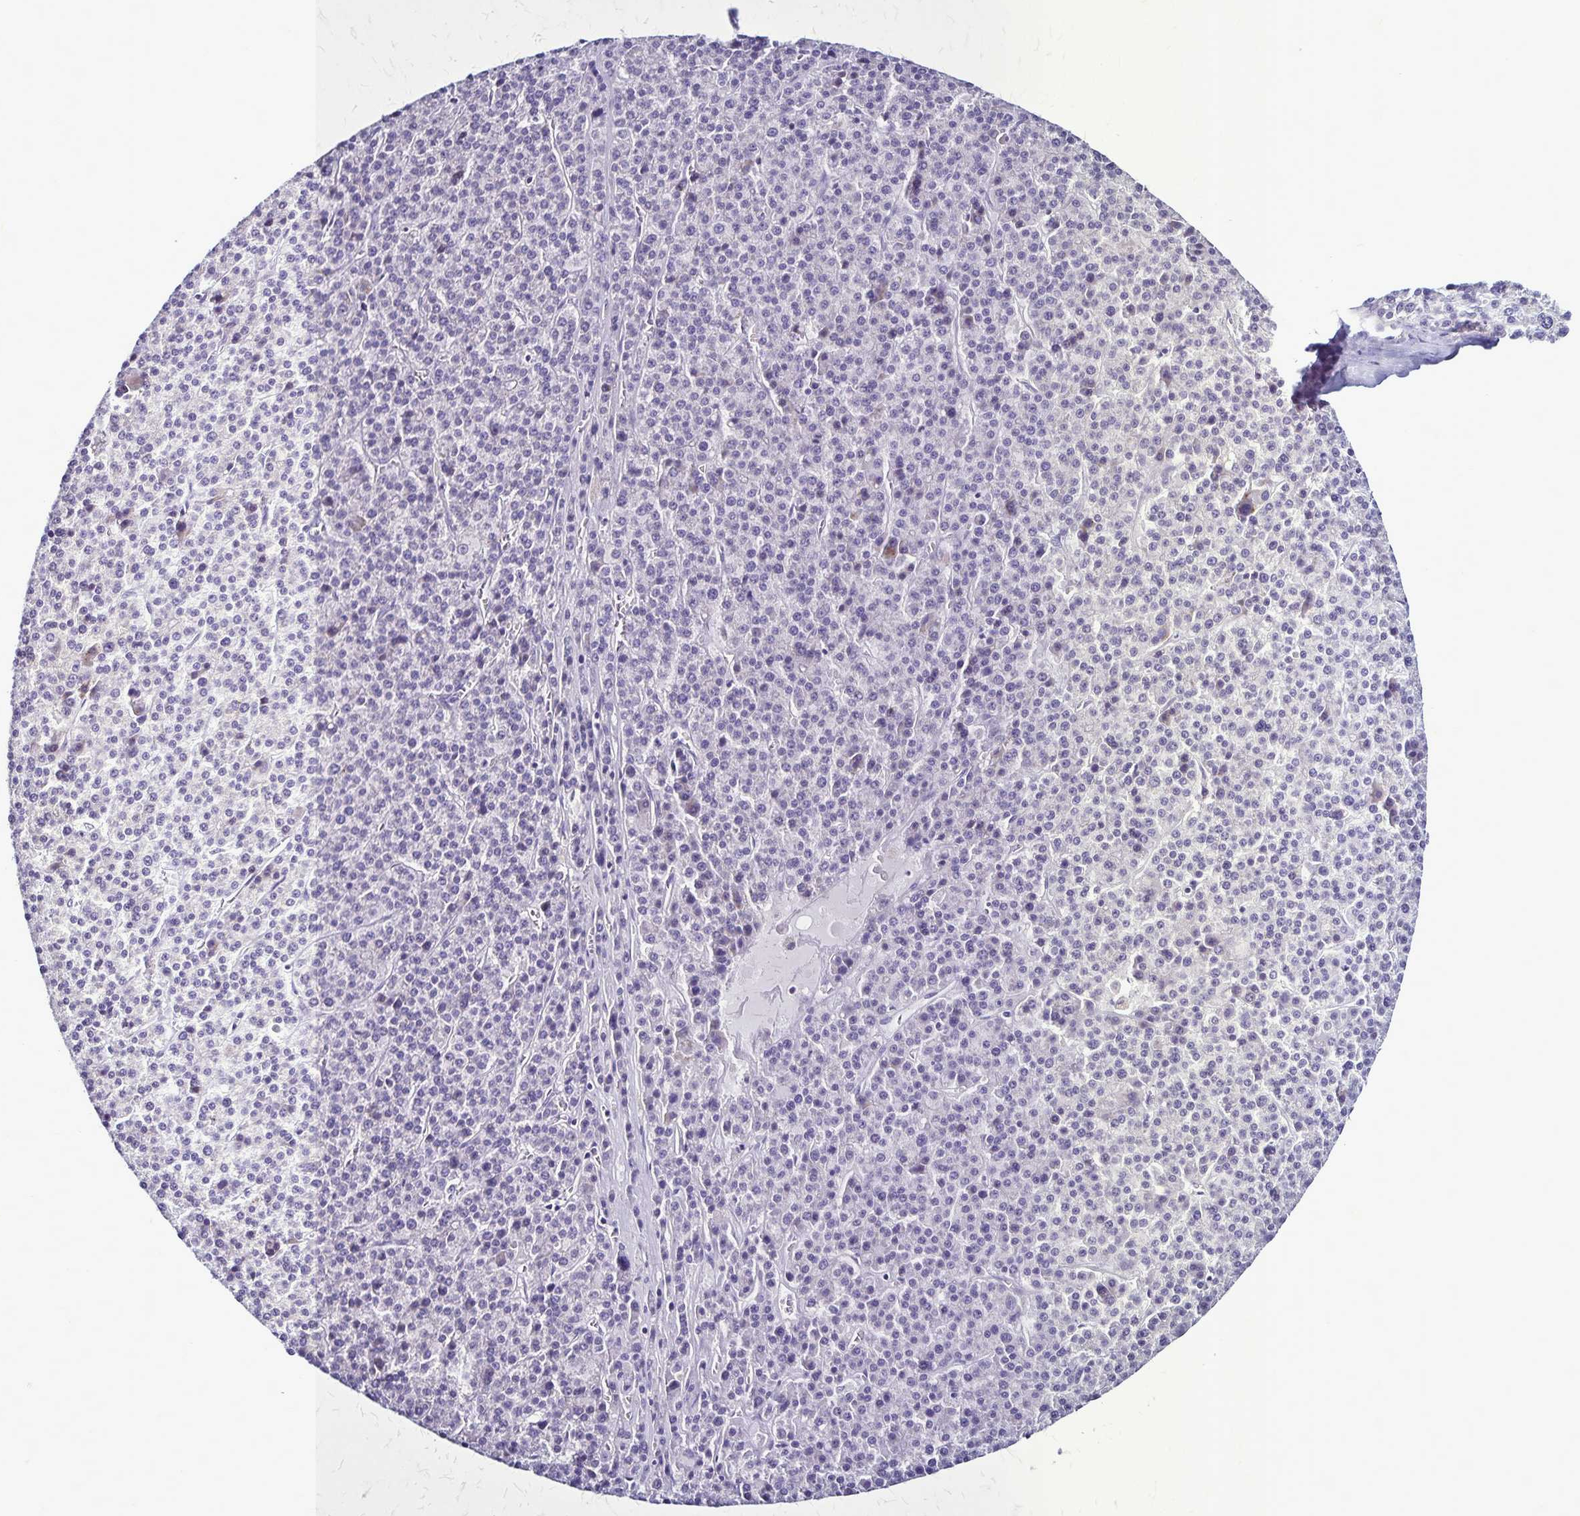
{"staining": {"intensity": "negative", "quantity": "none", "location": "none"}, "tissue": "liver cancer", "cell_type": "Tumor cells", "image_type": "cancer", "snomed": [{"axis": "morphology", "description": "Carcinoma, Hepatocellular, NOS"}, {"axis": "topography", "description": "Liver"}], "caption": "Immunohistochemistry (IHC) of hepatocellular carcinoma (liver) displays no expression in tumor cells. The staining was performed using DAB to visualize the protein expression in brown, while the nuclei were stained in blue with hematoxylin (Magnification: 20x).", "gene": "PLXNA4", "patient": {"sex": "female", "age": 58}}